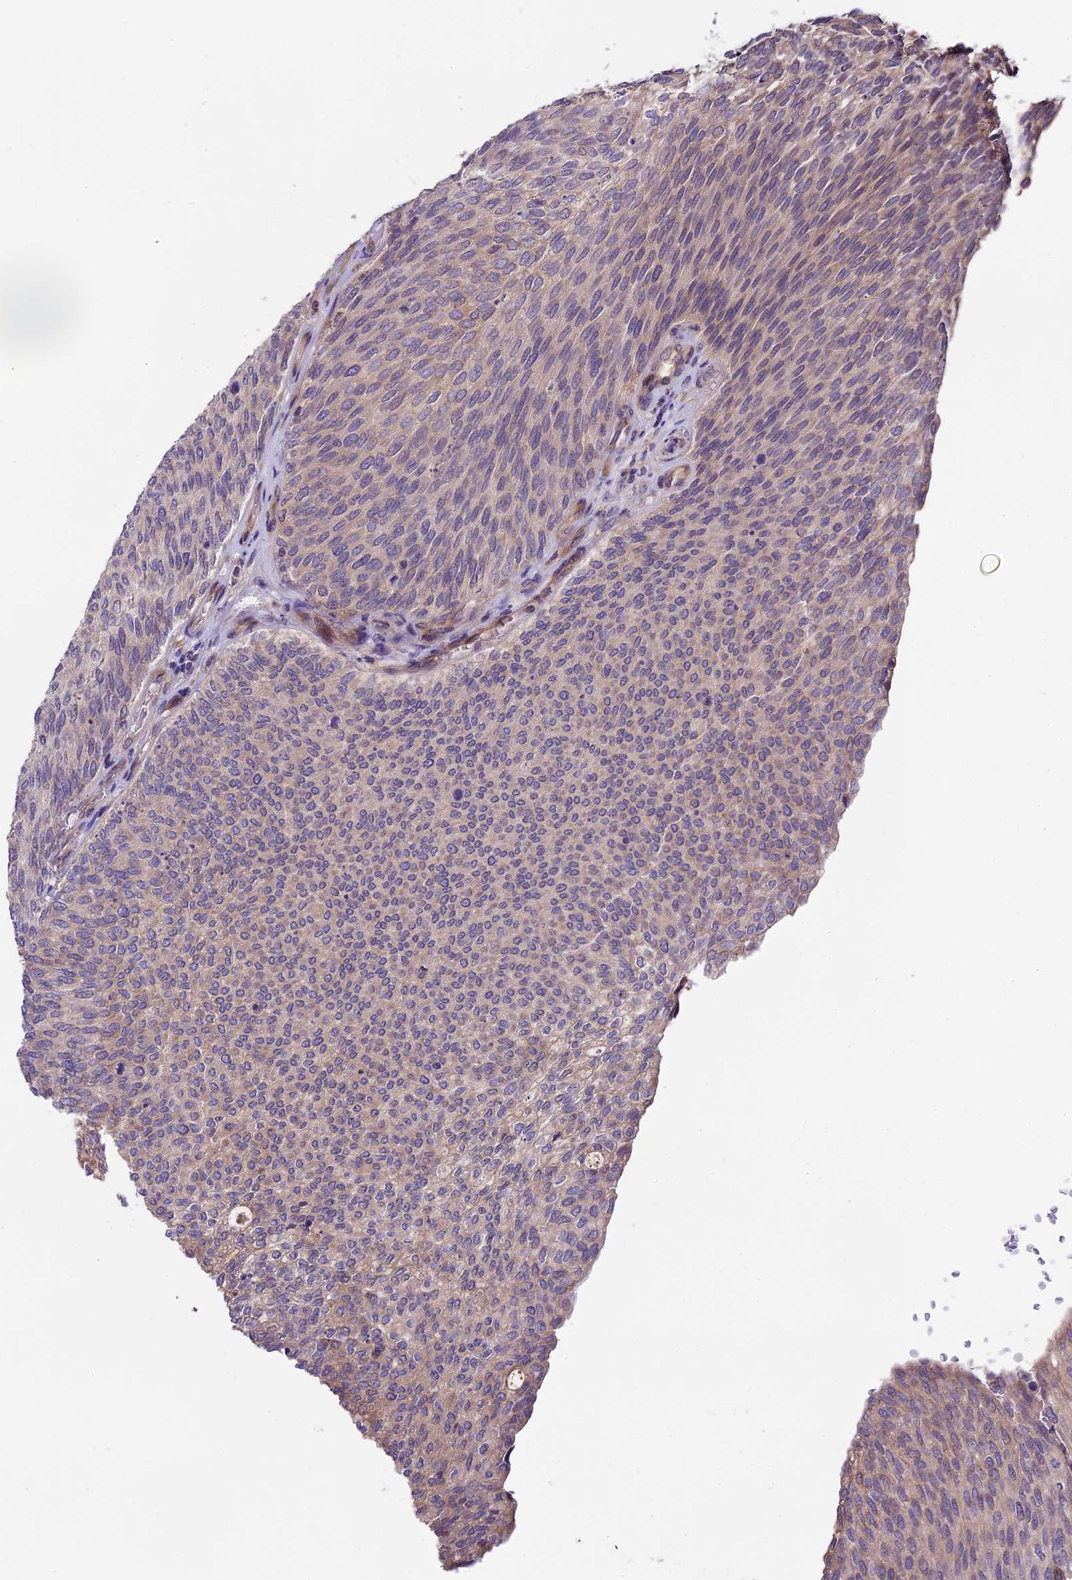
{"staining": {"intensity": "weak", "quantity": "25%-75%", "location": "cytoplasmic/membranous"}, "tissue": "urothelial cancer", "cell_type": "Tumor cells", "image_type": "cancer", "snomed": [{"axis": "morphology", "description": "Urothelial carcinoma, High grade"}, {"axis": "topography", "description": "Urinary bladder"}], "caption": "The histopathology image reveals a brown stain indicating the presence of a protein in the cytoplasmic/membranous of tumor cells in high-grade urothelial carcinoma.", "gene": "ABCC10", "patient": {"sex": "female", "age": 79}}